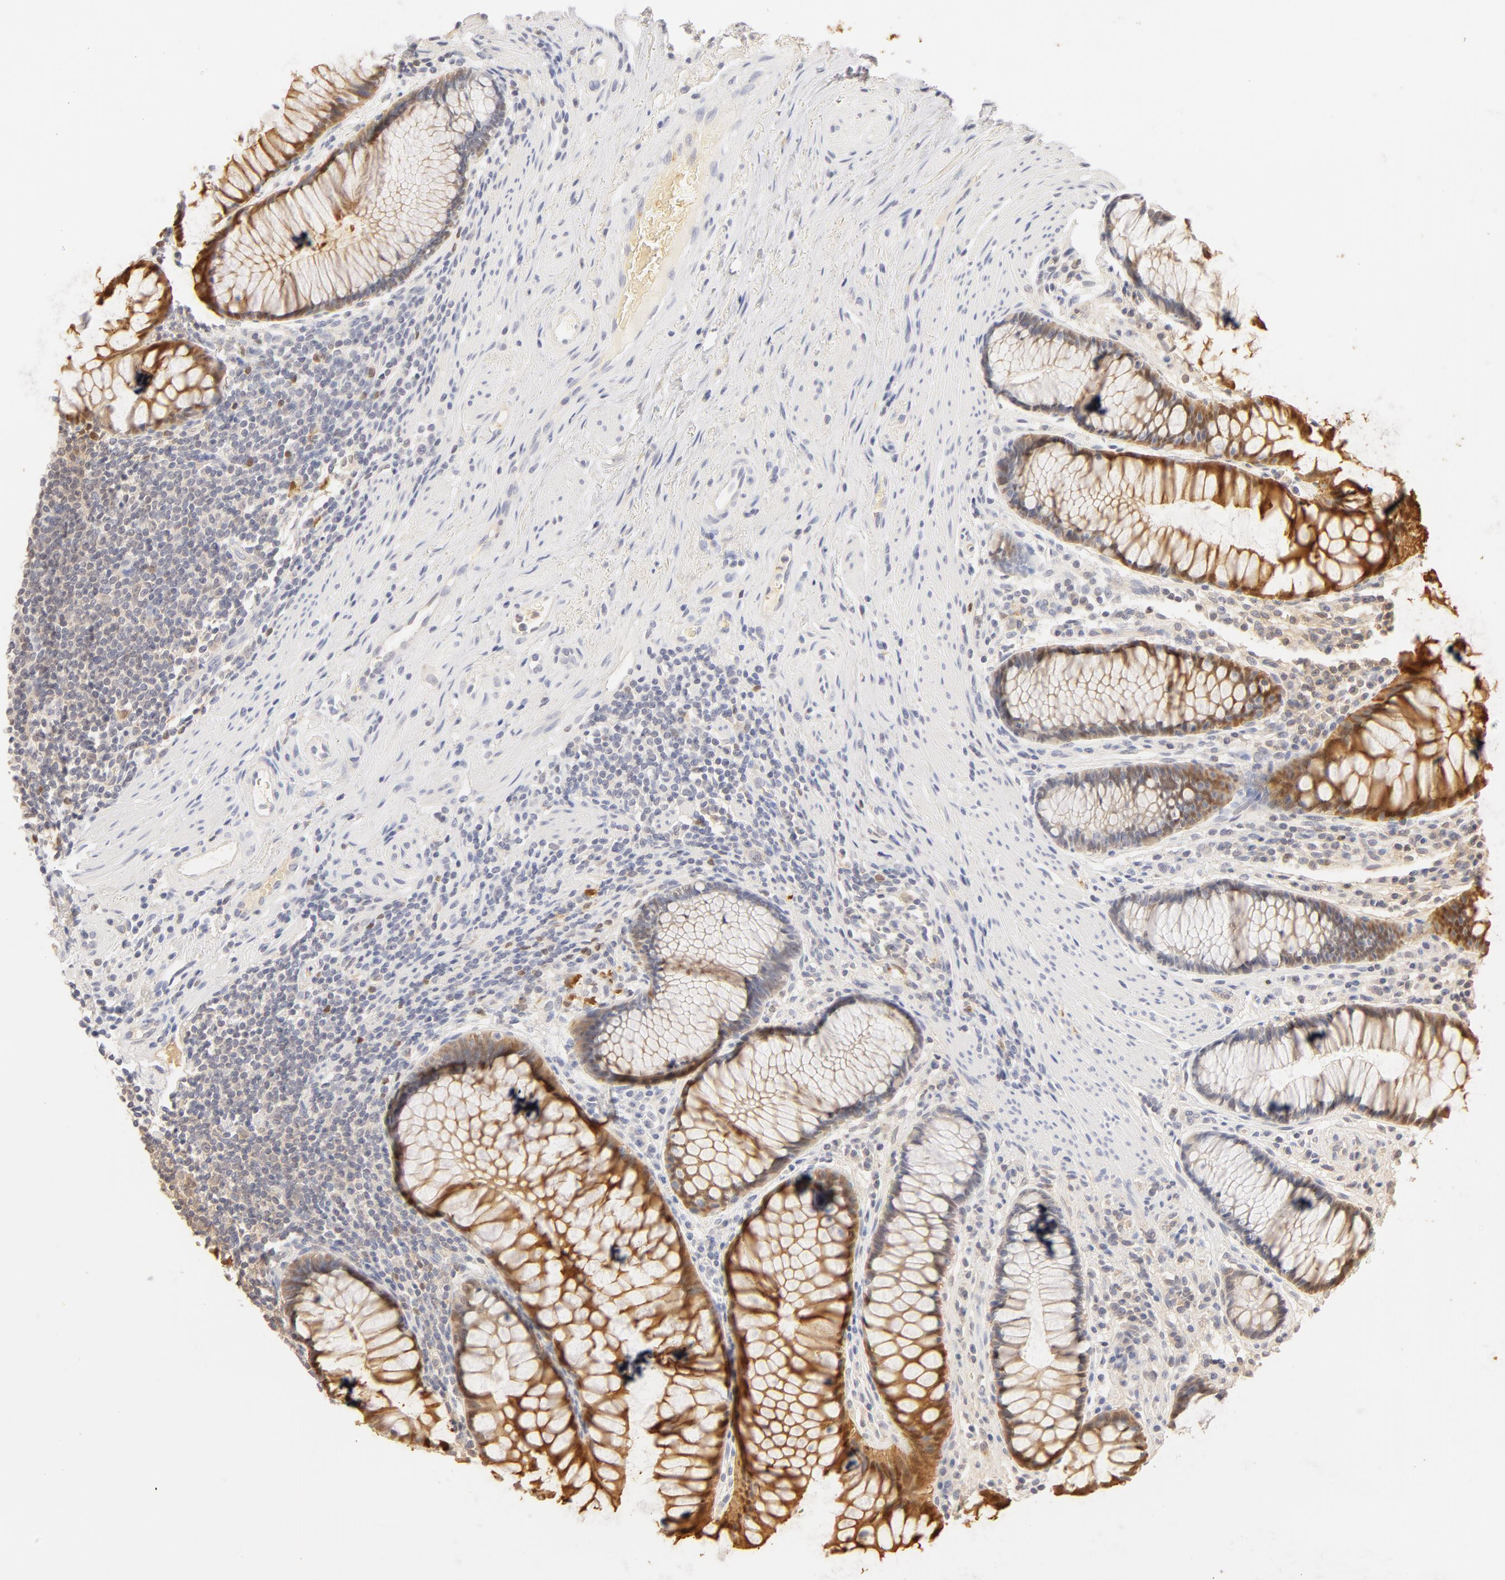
{"staining": {"intensity": "moderate", "quantity": "25%-75%", "location": "nuclear"}, "tissue": "rectum", "cell_type": "Glandular cells", "image_type": "normal", "snomed": [{"axis": "morphology", "description": "Normal tissue, NOS"}, {"axis": "topography", "description": "Rectum"}], "caption": "Moderate nuclear positivity for a protein is seen in about 25%-75% of glandular cells of normal rectum using immunohistochemistry.", "gene": "CA2", "patient": {"sex": "male", "age": 77}}